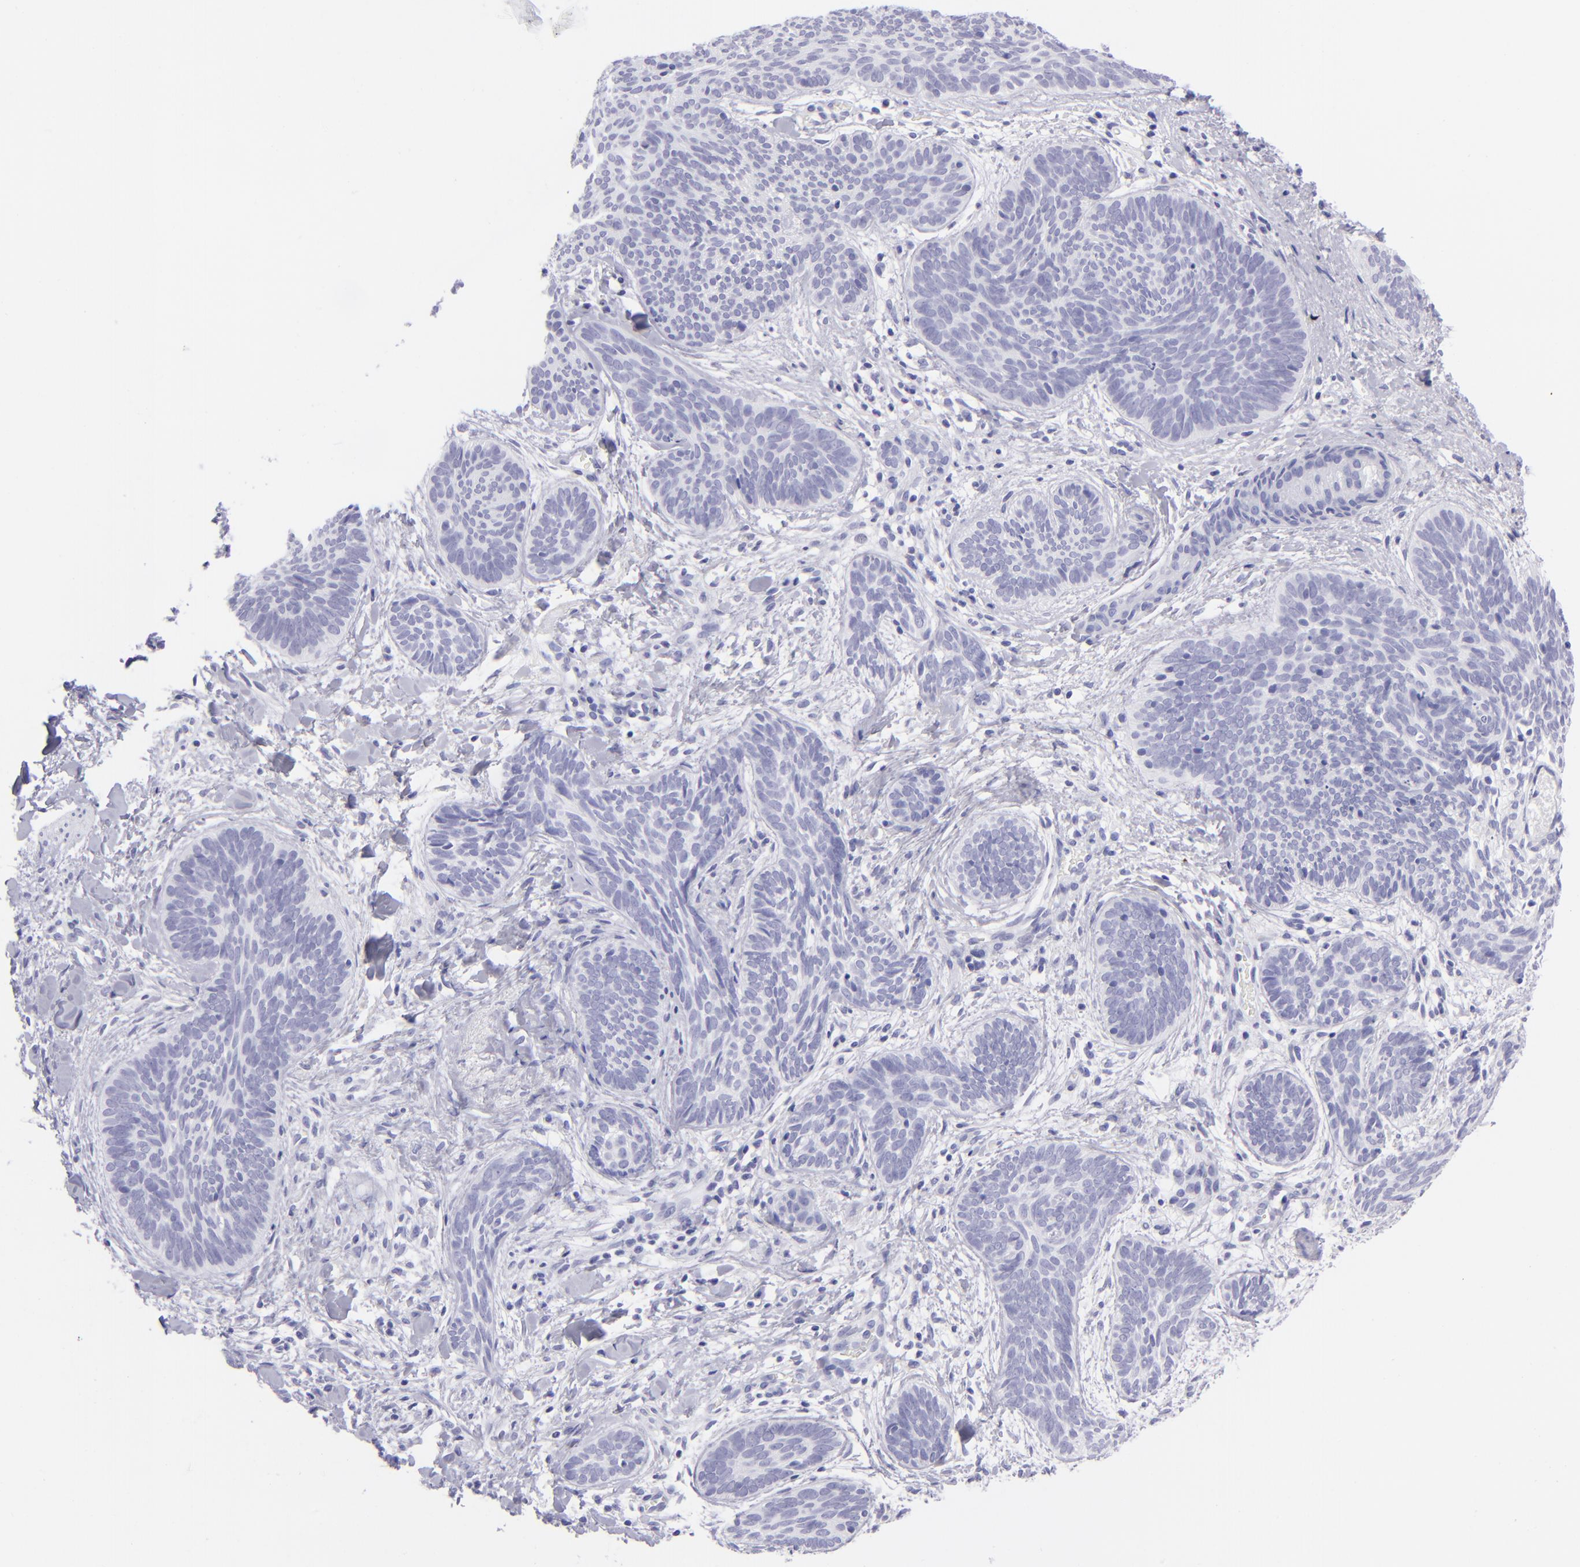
{"staining": {"intensity": "negative", "quantity": "none", "location": "none"}, "tissue": "skin cancer", "cell_type": "Tumor cells", "image_type": "cancer", "snomed": [{"axis": "morphology", "description": "Basal cell carcinoma"}, {"axis": "topography", "description": "Skin"}], "caption": "Skin basal cell carcinoma was stained to show a protein in brown. There is no significant staining in tumor cells. (DAB (3,3'-diaminobenzidine) immunohistochemistry with hematoxylin counter stain).", "gene": "SLC1A3", "patient": {"sex": "female", "age": 81}}